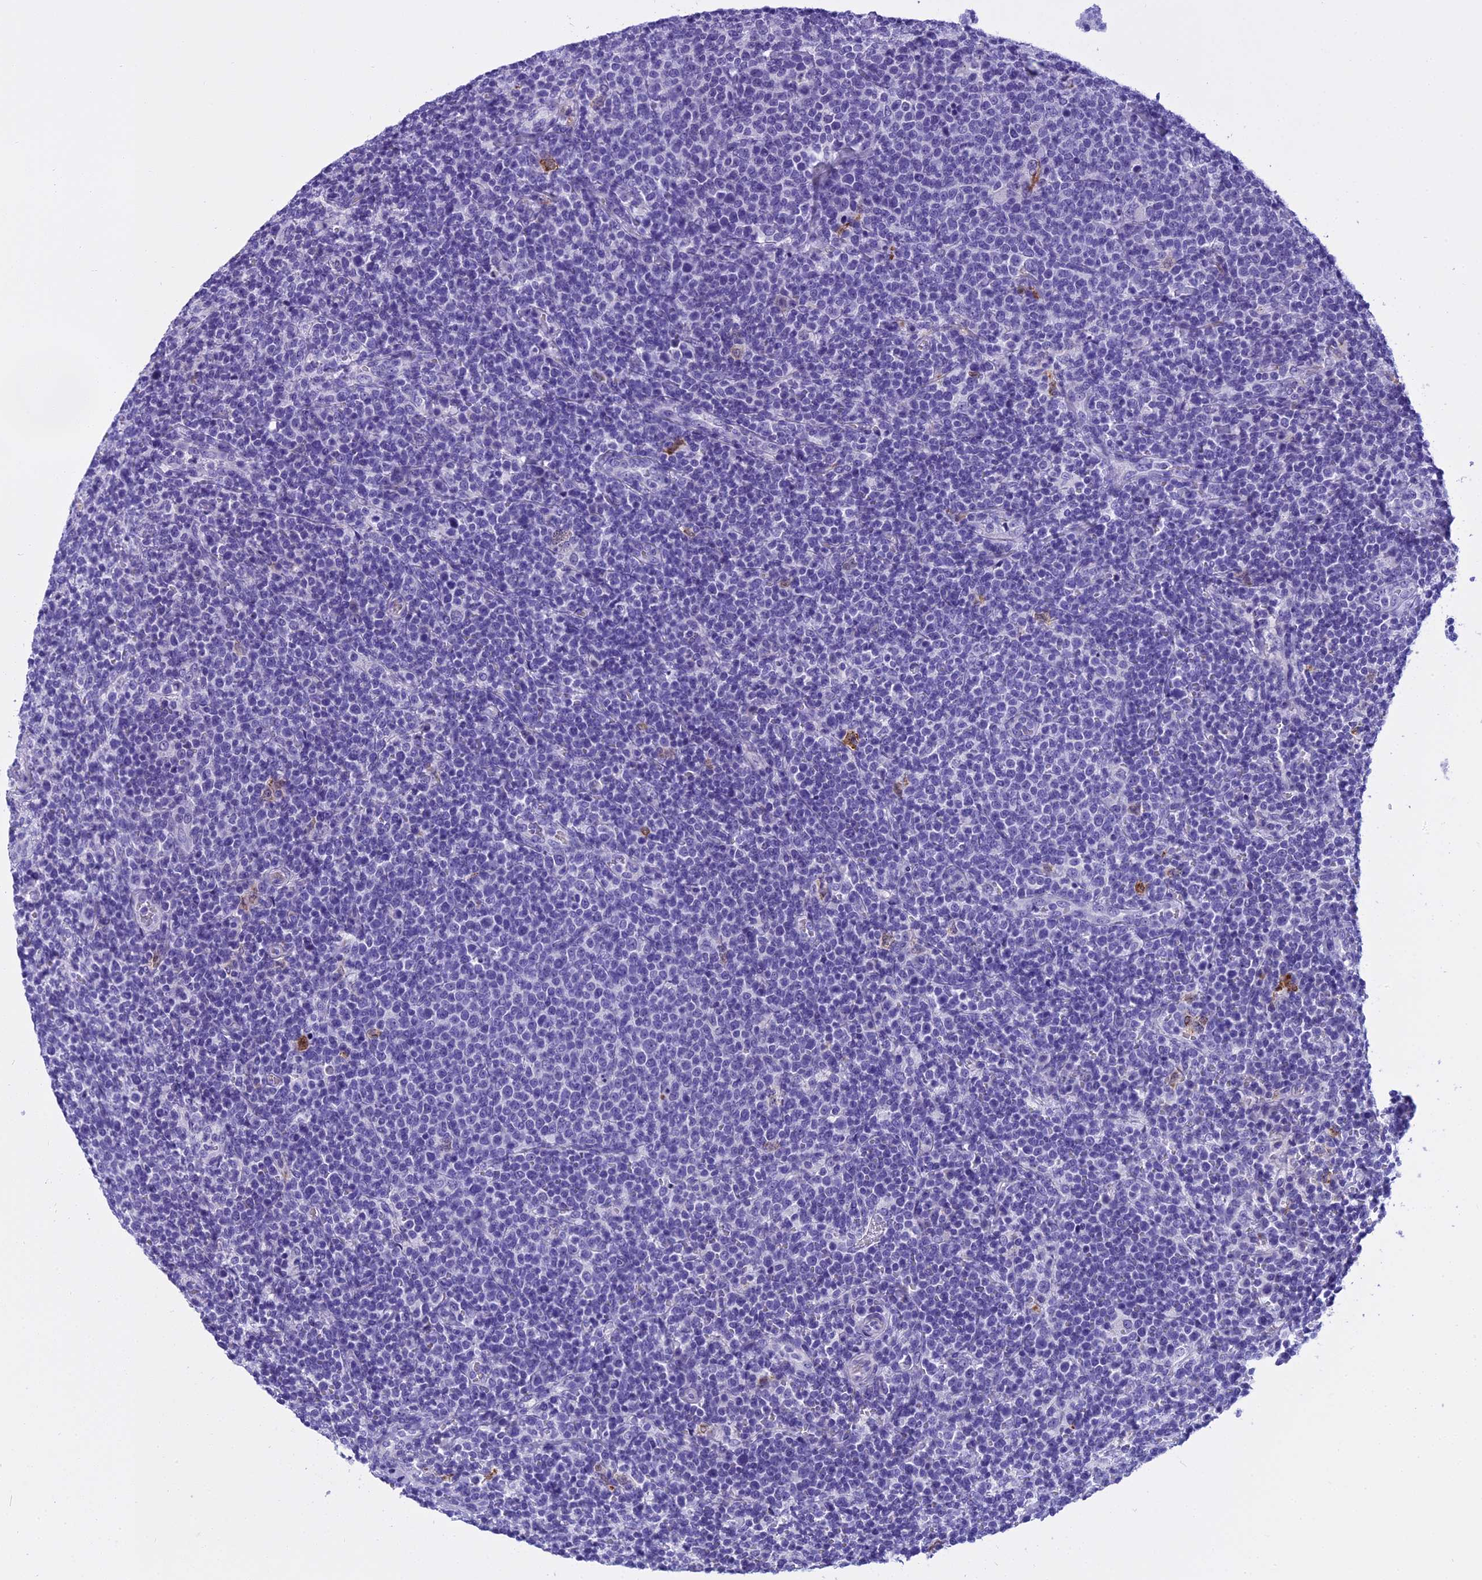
{"staining": {"intensity": "negative", "quantity": "none", "location": "none"}, "tissue": "lymphoma", "cell_type": "Tumor cells", "image_type": "cancer", "snomed": [{"axis": "morphology", "description": "Malignant lymphoma, non-Hodgkin's type, High grade"}, {"axis": "topography", "description": "Lymph node"}], "caption": "Tumor cells are negative for protein expression in human malignant lymphoma, non-Hodgkin's type (high-grade).", "gene": "KCTD14", "patient": {"sex": "male", "age": 61}}